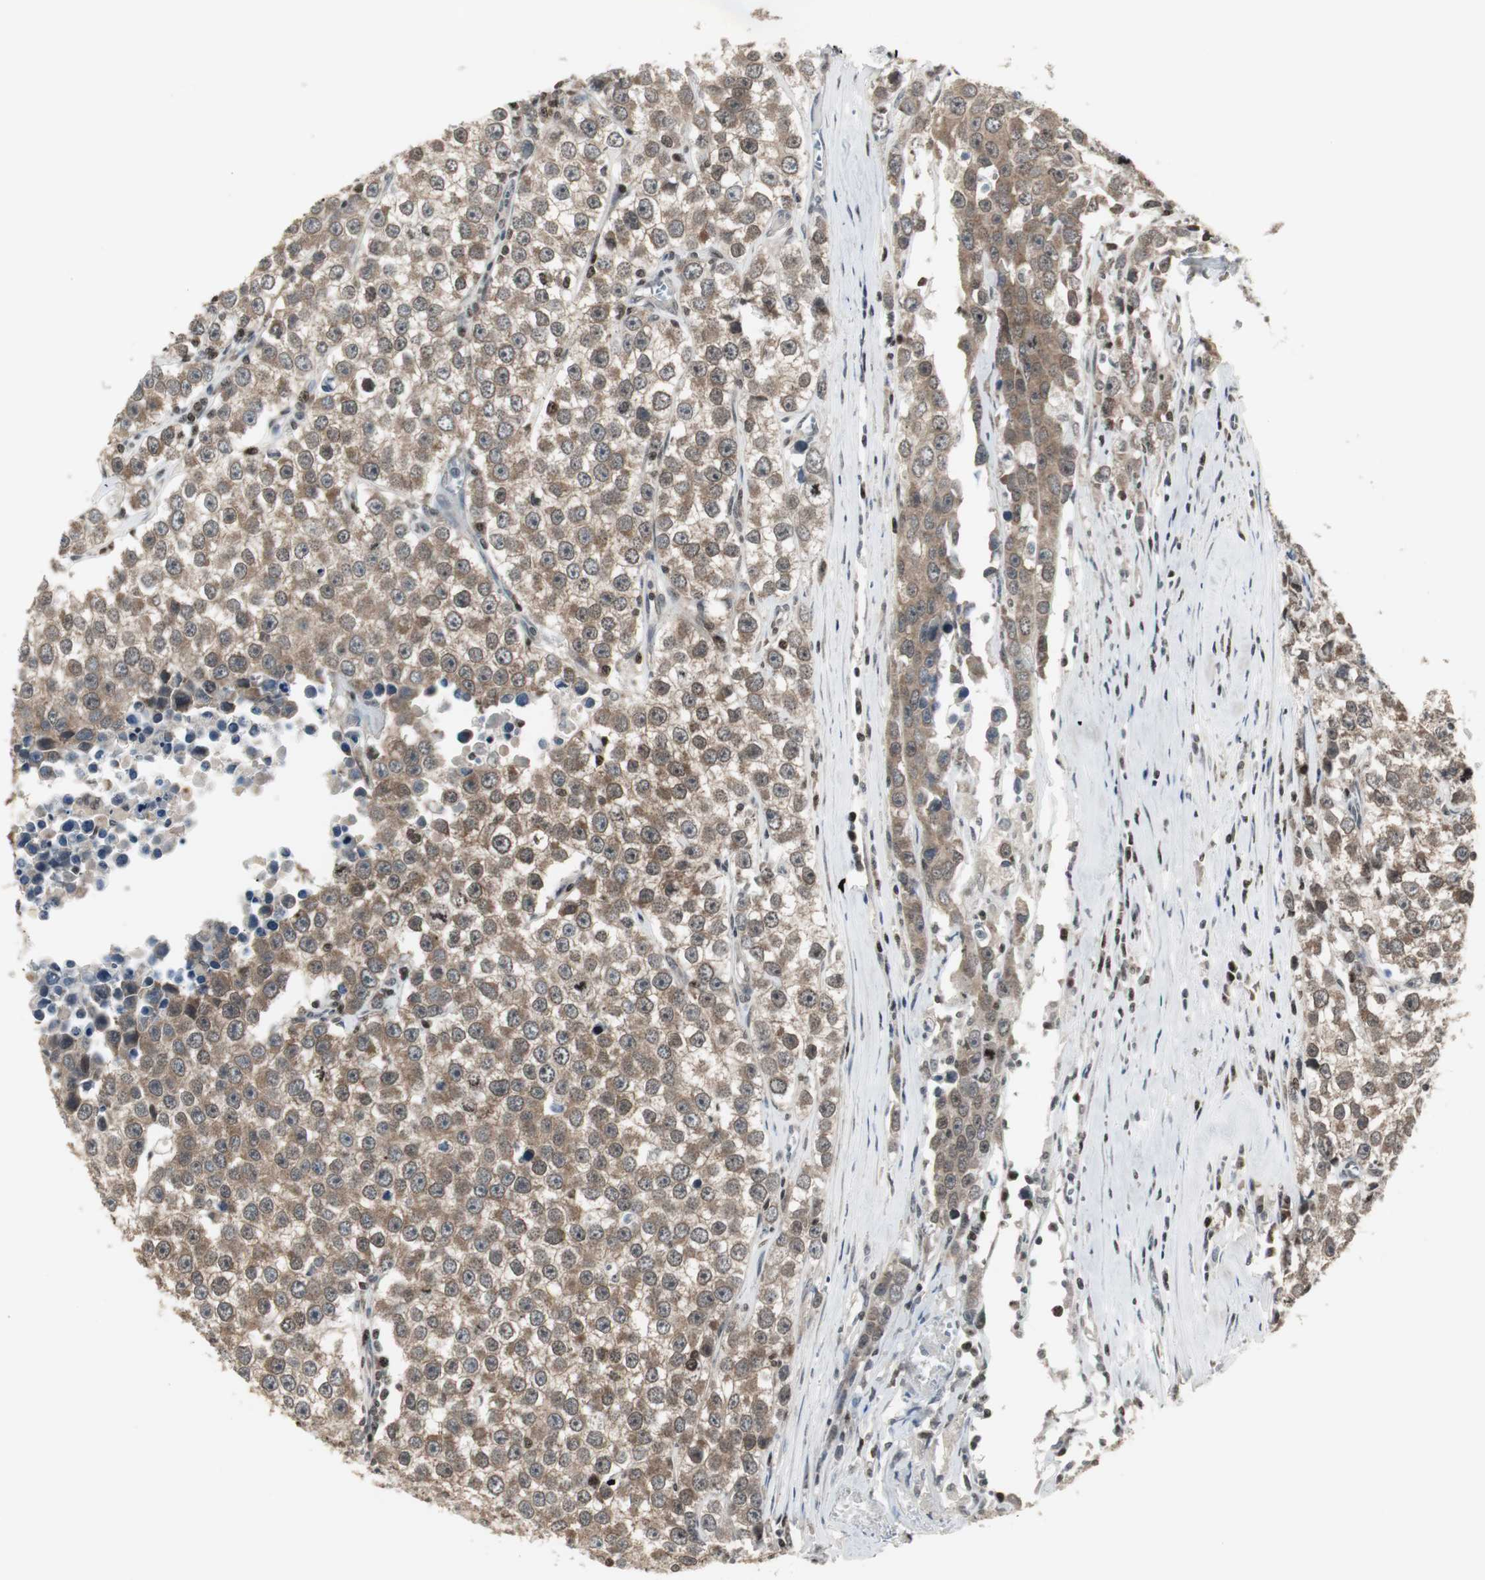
{"staining": {"intensity": "weak", "quantity": ">75%", "location": "cytoplasmic/membranous,nuclear"}, "tissue": "testis cancer", "cell_type": "Tumor cells", "image_type": "cancer", "snomed": [{"axis": "morphology", "description": "Seminoma, NOS"}, {"axis": "morphology", "description": "Carcinoma, Embryonal, NOS"}, {"axis": "topography", "description": "Testis"}], "caption": "A brown stain shows weak cytoplasmic/membranous and nuclear positivity of a protein in human testis cancer tumor cells.", "gene": "MPG", "patient": {"sex": "male", "age": 52}}